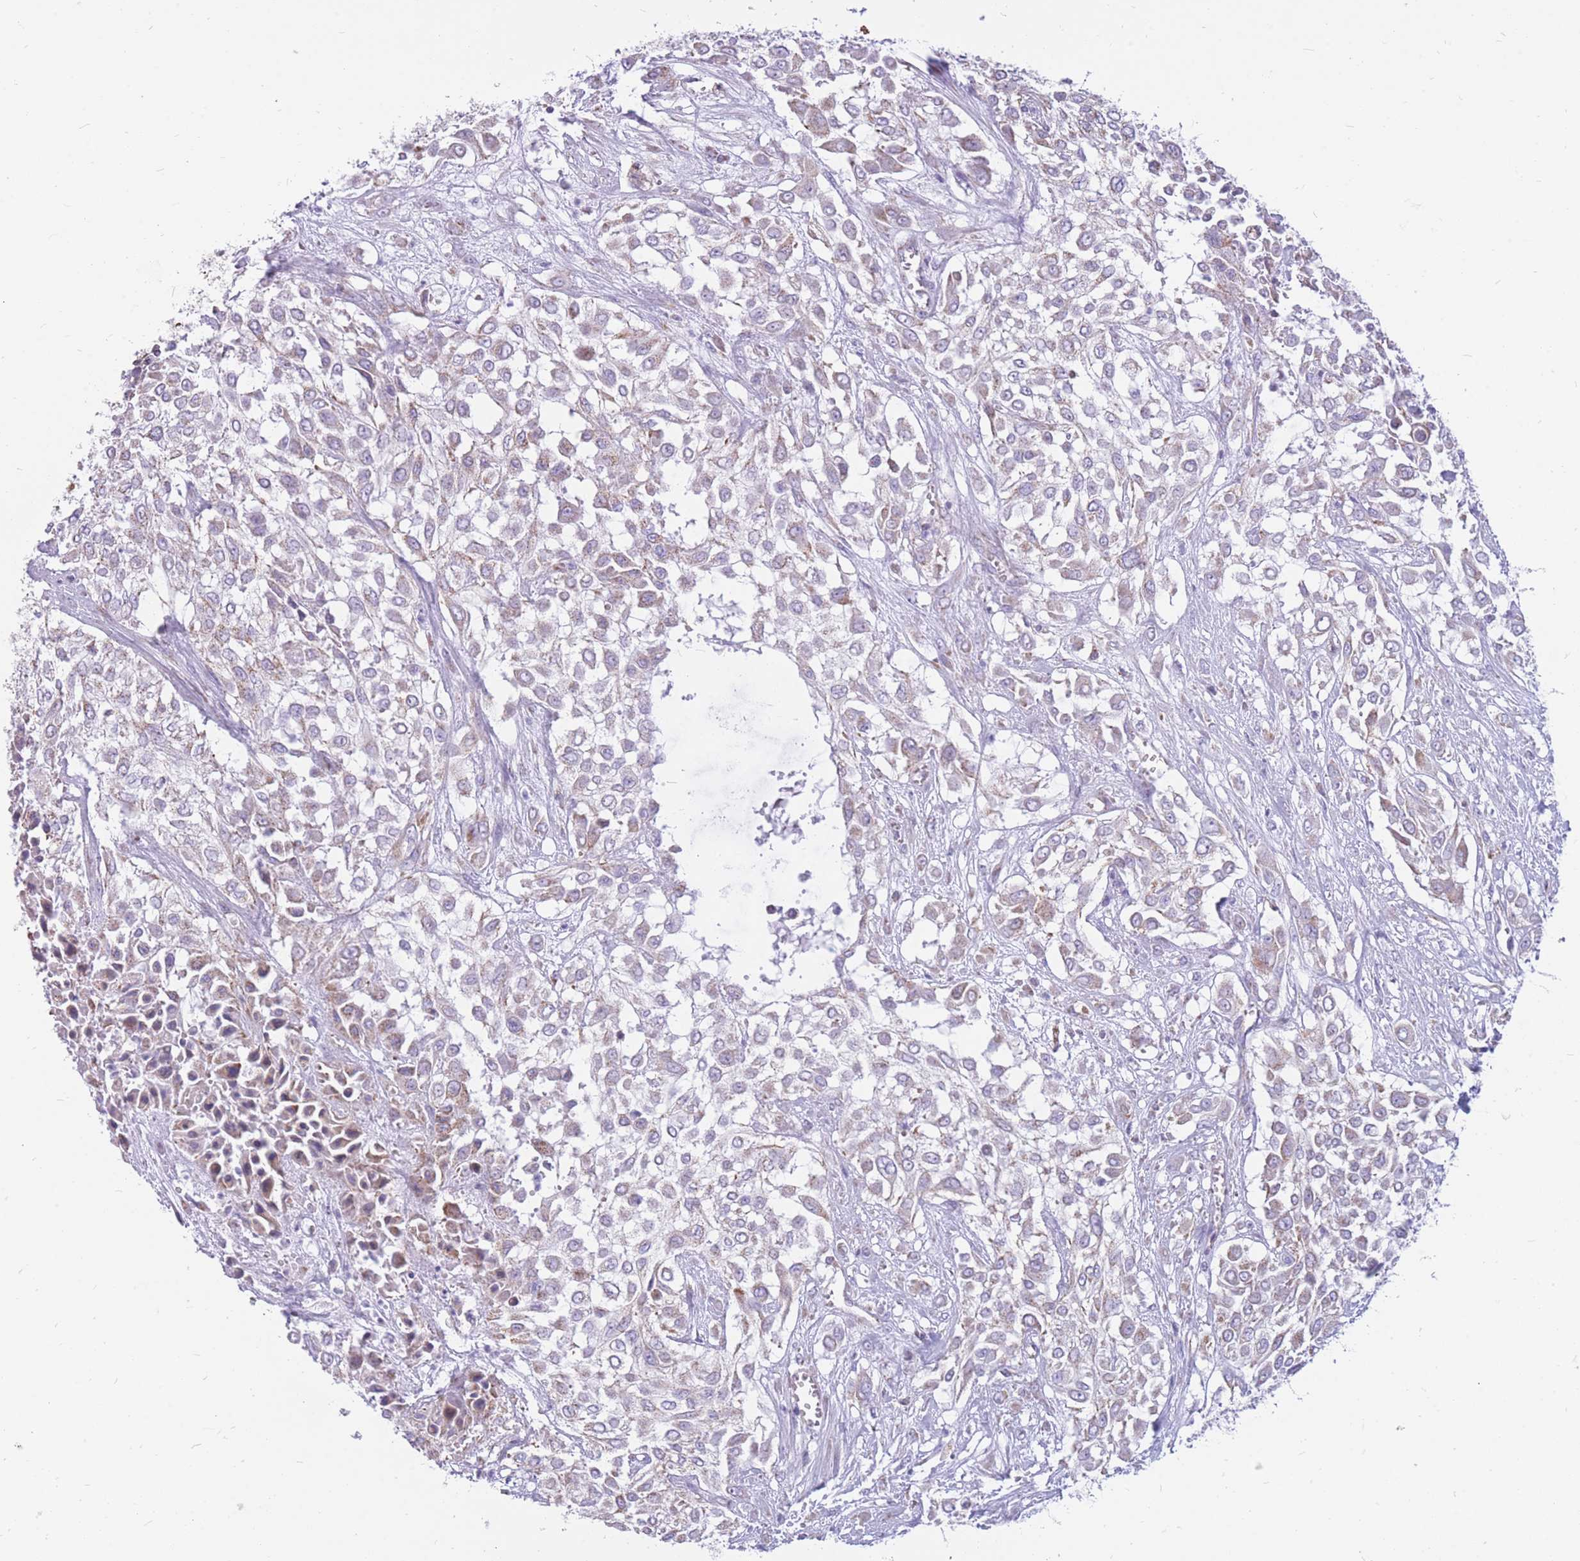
{"staining": {"intensity": "weak", "quantity": "<25%", "location": "cytoplasmic/membranous"}, "tissue": "urothelial cancer", "cell_type": "Tumor cells", "image_type": "cancer", "snomed": [{"axis": "morphology", "description": "Urothelial carcinoma, High grade"}, {"axis": "topography", "description": "Urinary bladder"}], "caption": "The image reveals no significant expression in tumor cells of urothelial cancer.", "gene": "PCSK1", "patient": {"sex": "male", "age": 57}}